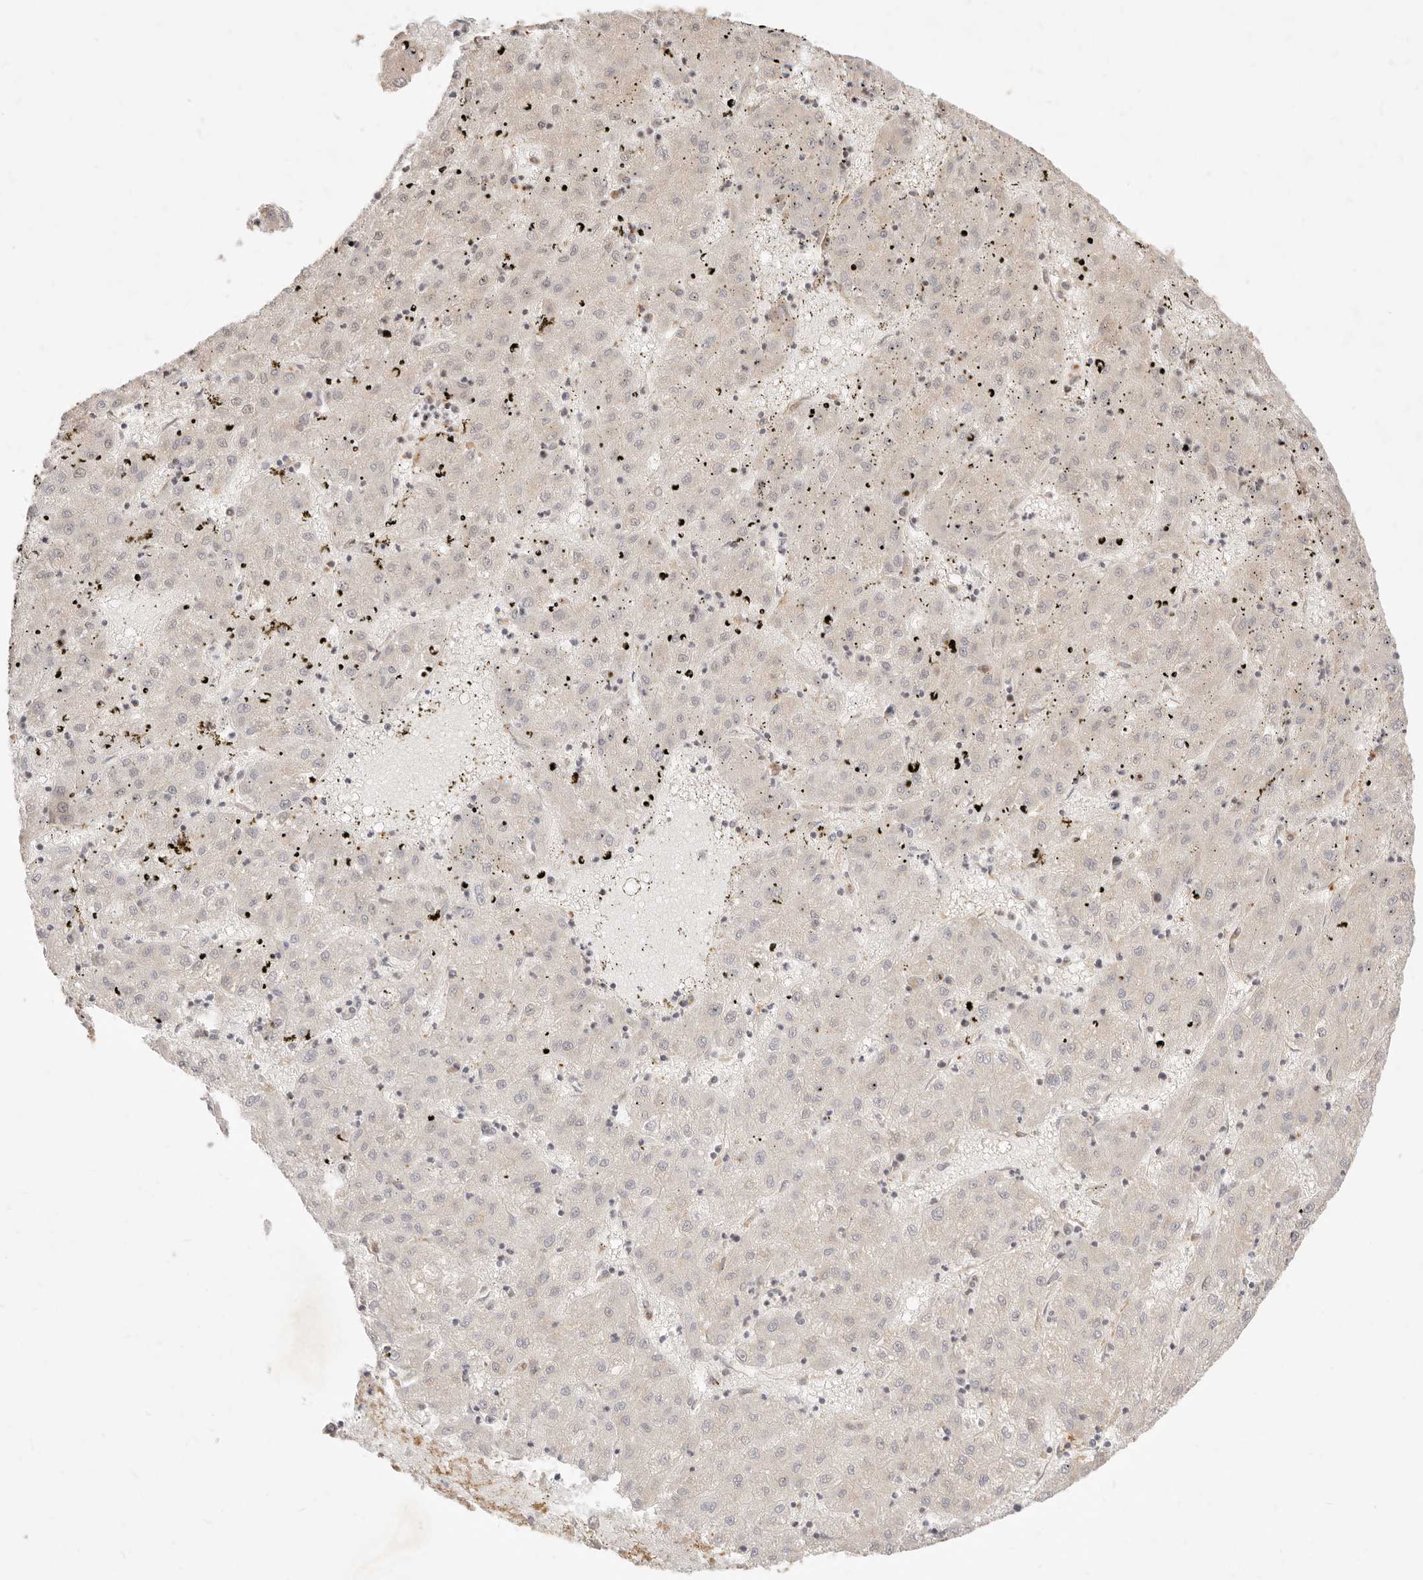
{"staining": {"intensity": "negative", "quantity": "none", "location": "none"}, "tissue": "liver cancer", "cell_type": "Tumor cells", "image_type": "cancer", "snomed": [{"axis": "morphology", "description": "Carcinoma, Hepatocellular, NOS"}, {"axis": "topography", "description": "Liver"}], "caption": "Immunohistochemistry (IHC) photomicrograph of neoplastic tissue: human liver cancer (hepatocellular carcinoma) stained with DAB displays no significant protein staining in tumor cells.", "gene": "UBXN10", "patient": {"sex": "male", "age": 72}}